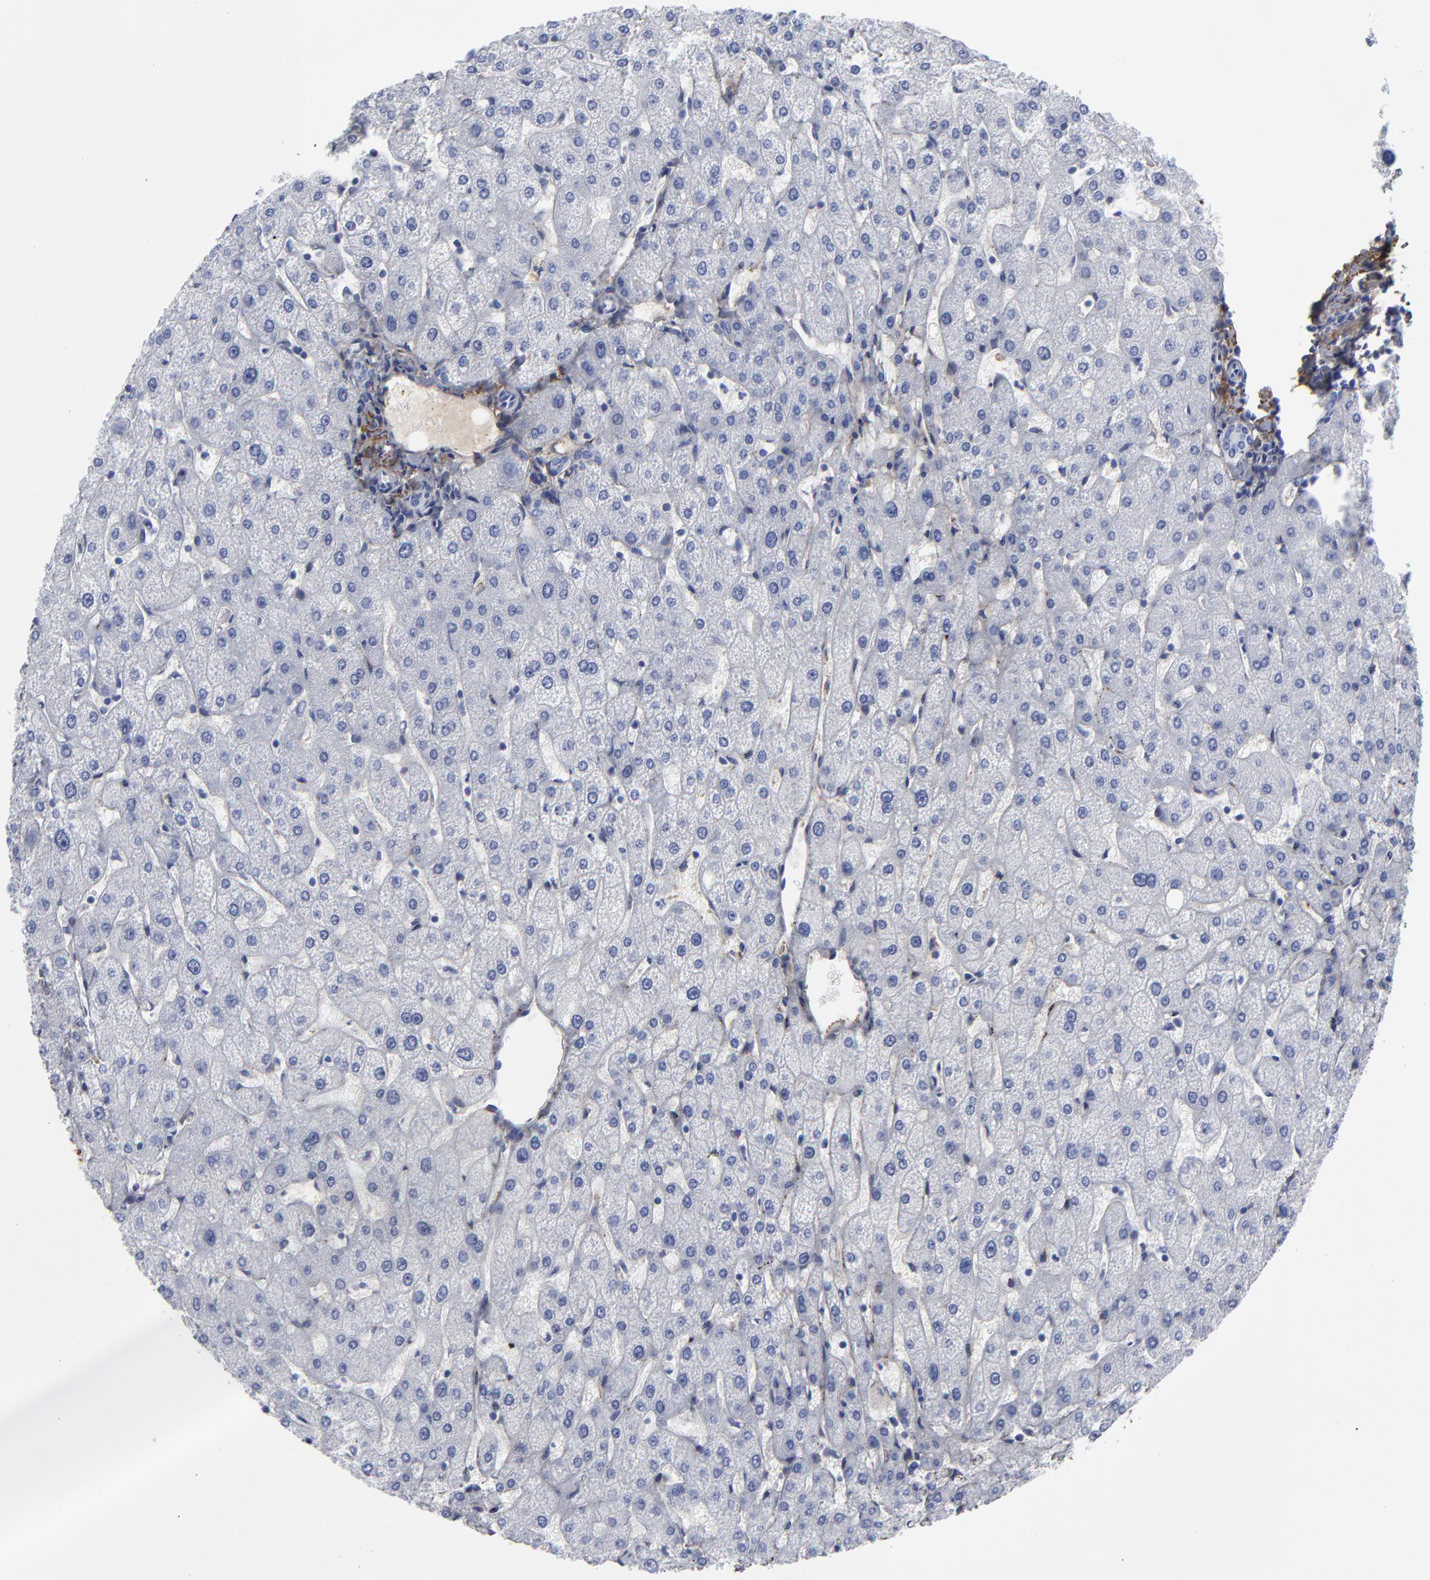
{"staining": {"intensity": "negative", "quantity": "none", "location": "none"}, "tissue": "liver", "cell_type": "Cholangiocytes", "image_type": "normal", "snomed": [{"axis": "morphology", "description": "Normal tissue, NOS"}, {"axis": "topography", "description": "Liver"}], "caption": "Human liver stained for a protein using immunohistochemistry displays no positivity in cholangiocytes.", "gene": "DCN", "patient": {"sex": "male", "age": 67}}